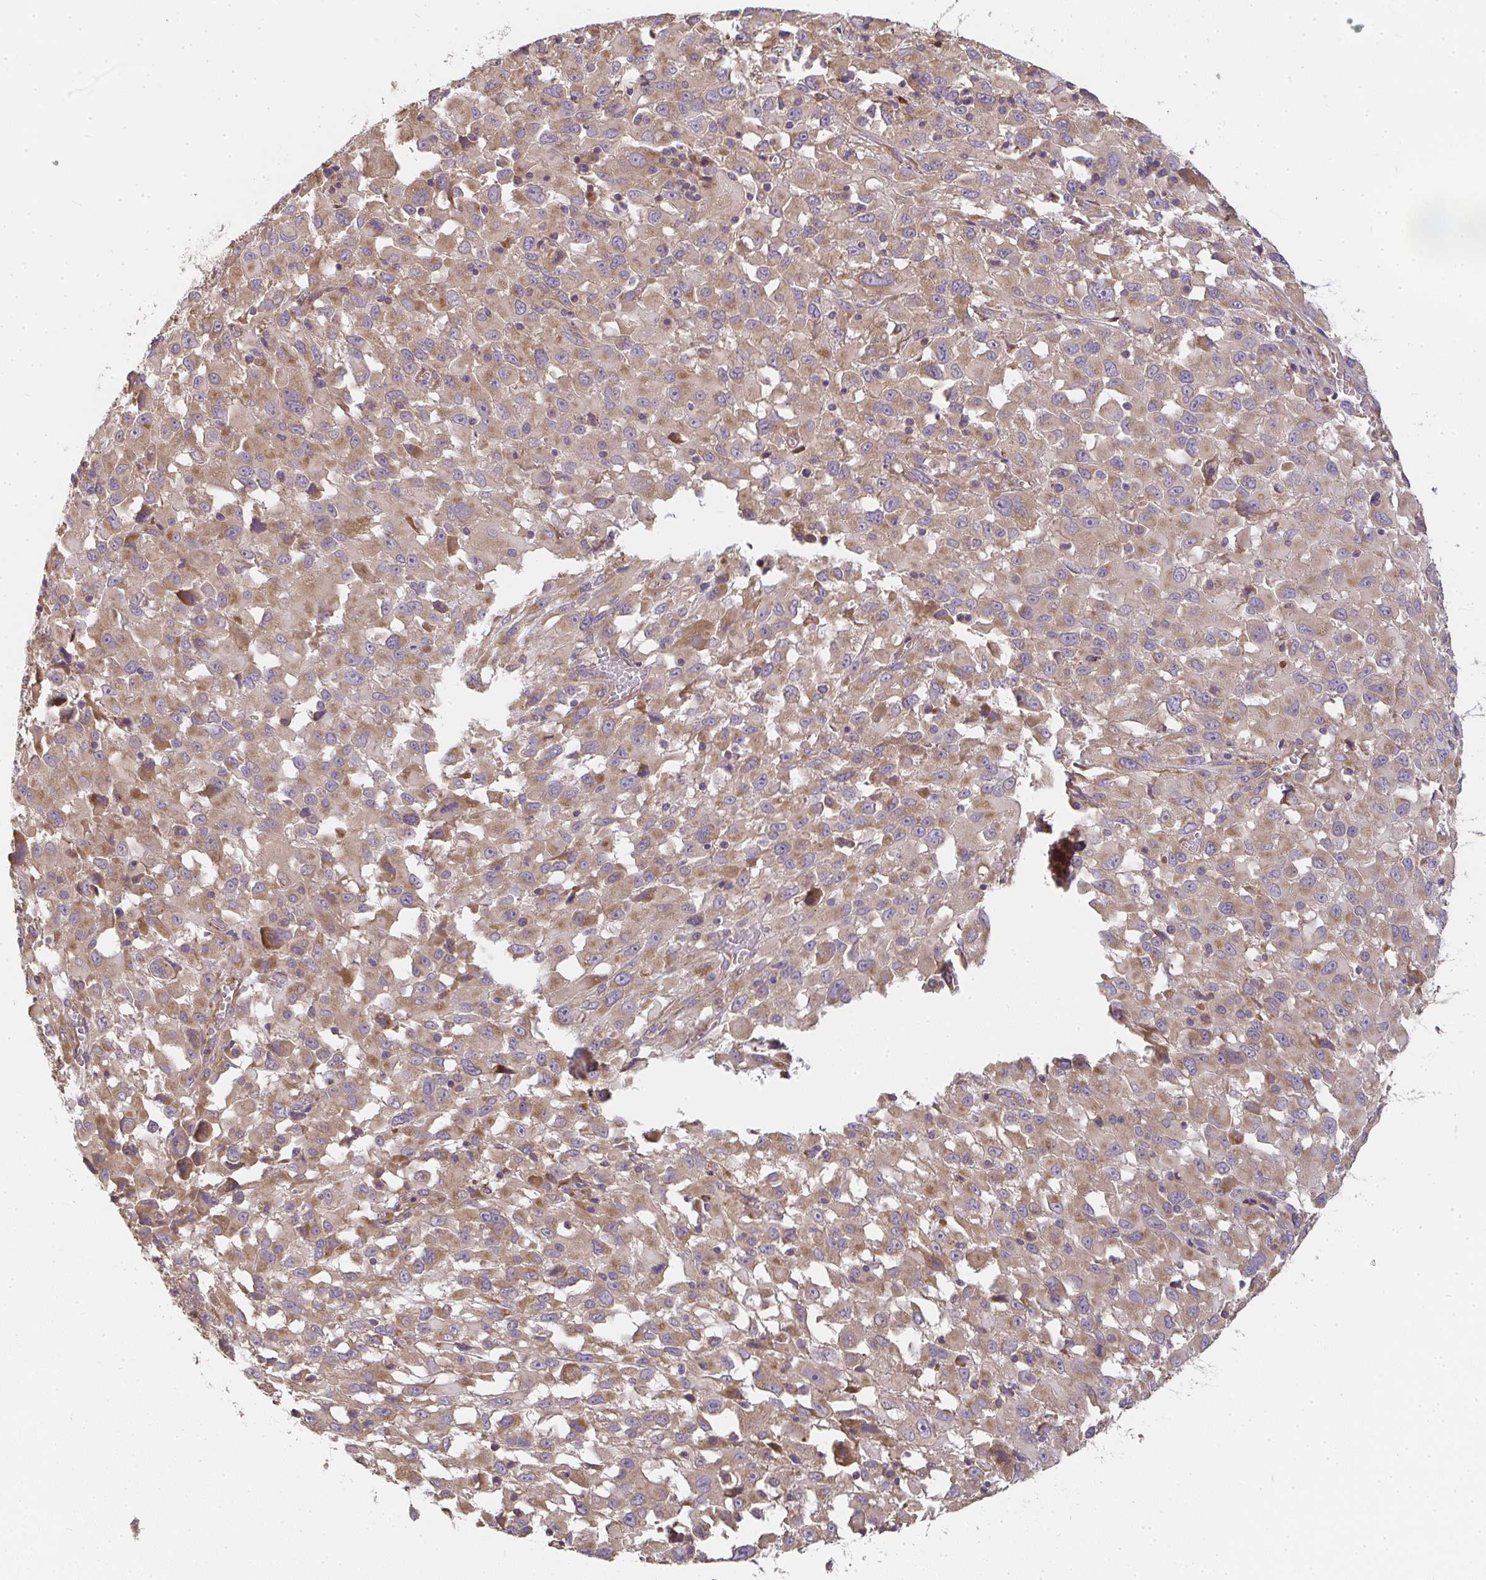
{"staining": {"intensity": "moderate", "quantity": ">75%", "location": "cytoplasmic/membranous"}, "tissue": "melanoma", "cell_type": "Tumor cells", "image_type": "cancer", "snomed": [{"axis": "morphology", "description": "Malignant melanoma, Metastatic site"}, {"axis": "topography", "description": "Soft tissue"}], "caption": "This photomicrograph shows immunohistochemistry (IHC) staining of human melanoma, with medium moderate cytoplasmic/membranous positivity in about >75% of tumor cells.", "gene": "SLC35B3", "patient": {"sex": "male", "age": 50}}